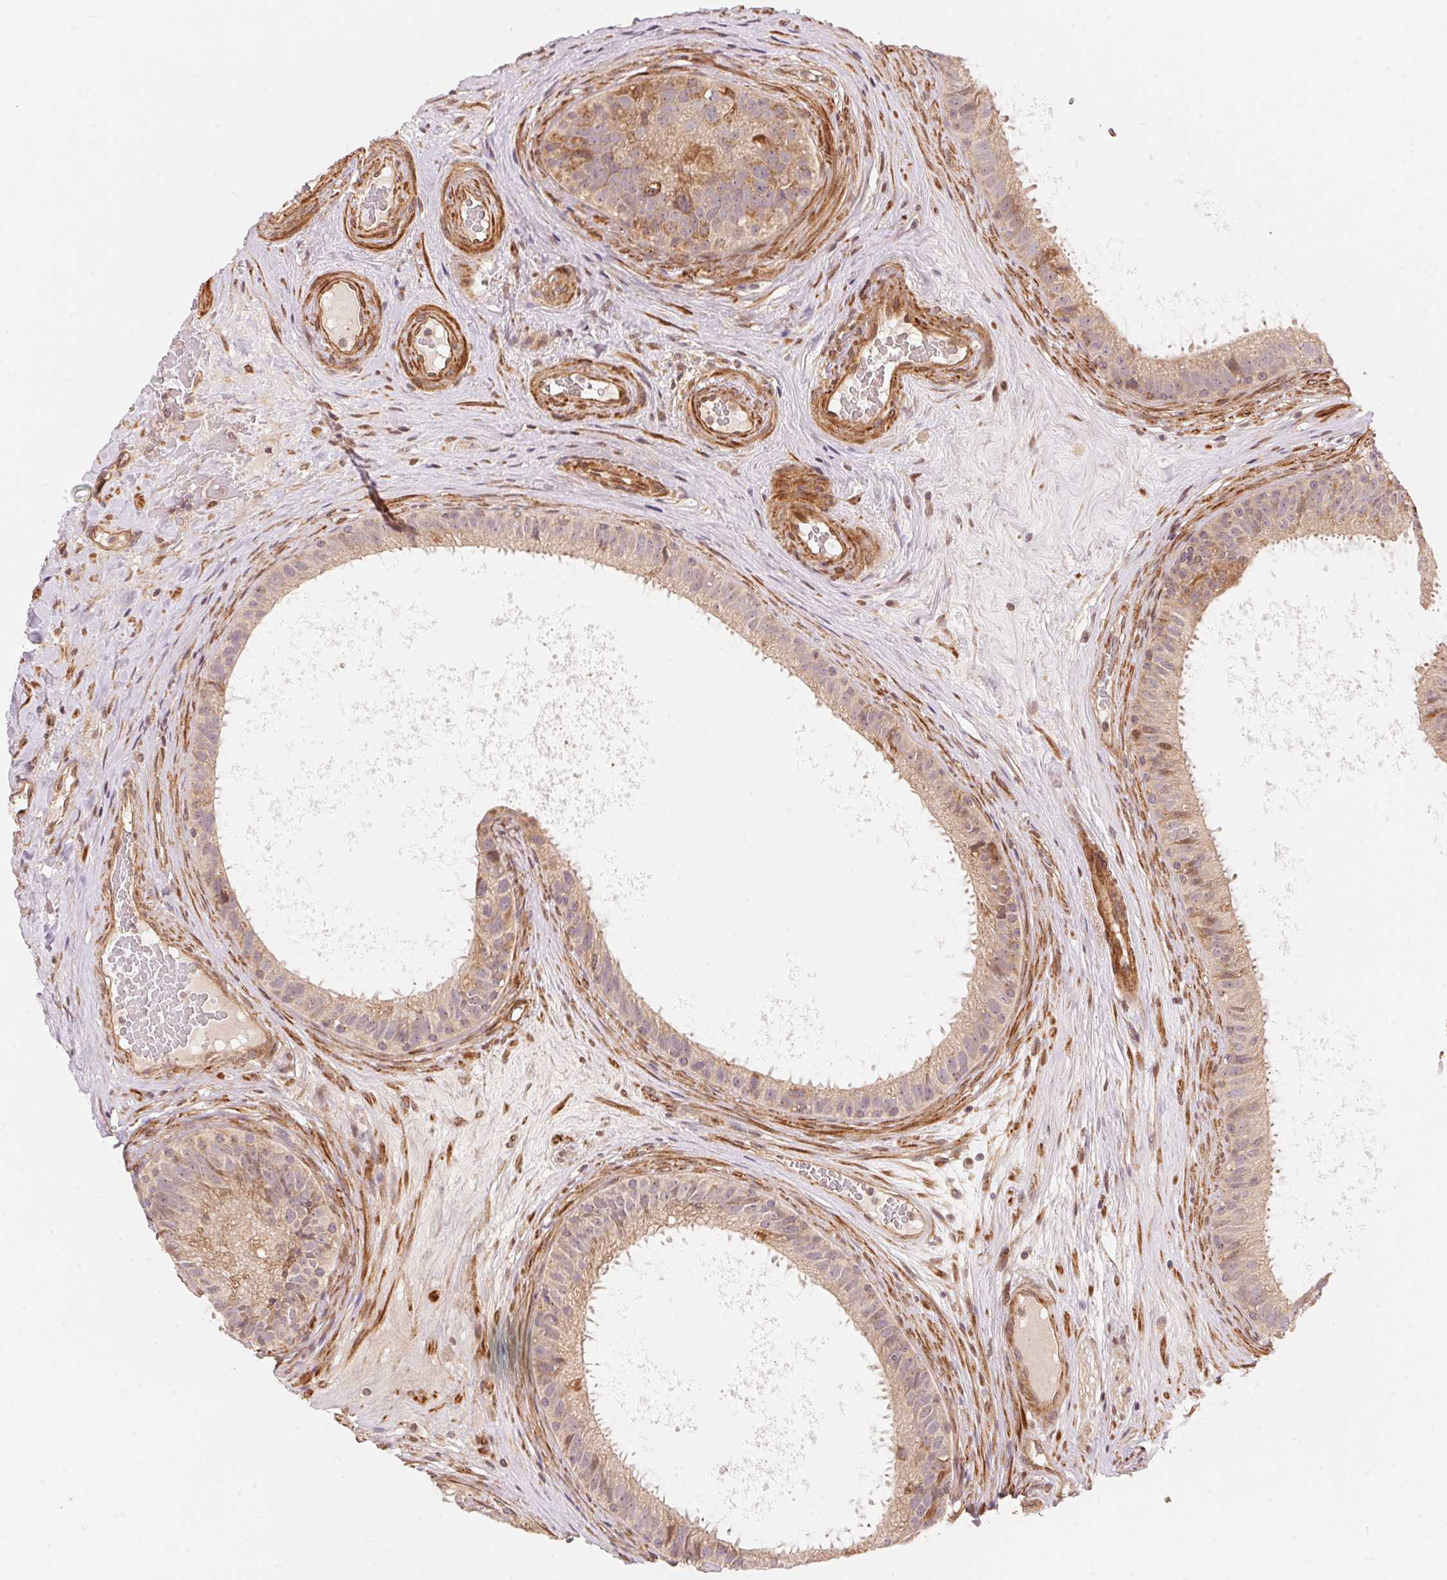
{"staining": {"intensity": "moderate", "quantity": "<25%", "location": "nuclear"}, "tissue": "epididymis", "cell_type": "Glandular cells", "image_type": "normal", "snomed": [{"axis": "morphology", "description": "Normal tissue, NOS"}, {"axis": "topography", "description": "Epididymis"}], "caption": "Moderate nuclear expression is appreciated in approximately <25% of glandular cells in unremarkable epididymis.", "gene": "TNIP2", "patient": {"sex": "male", "age": 59}}